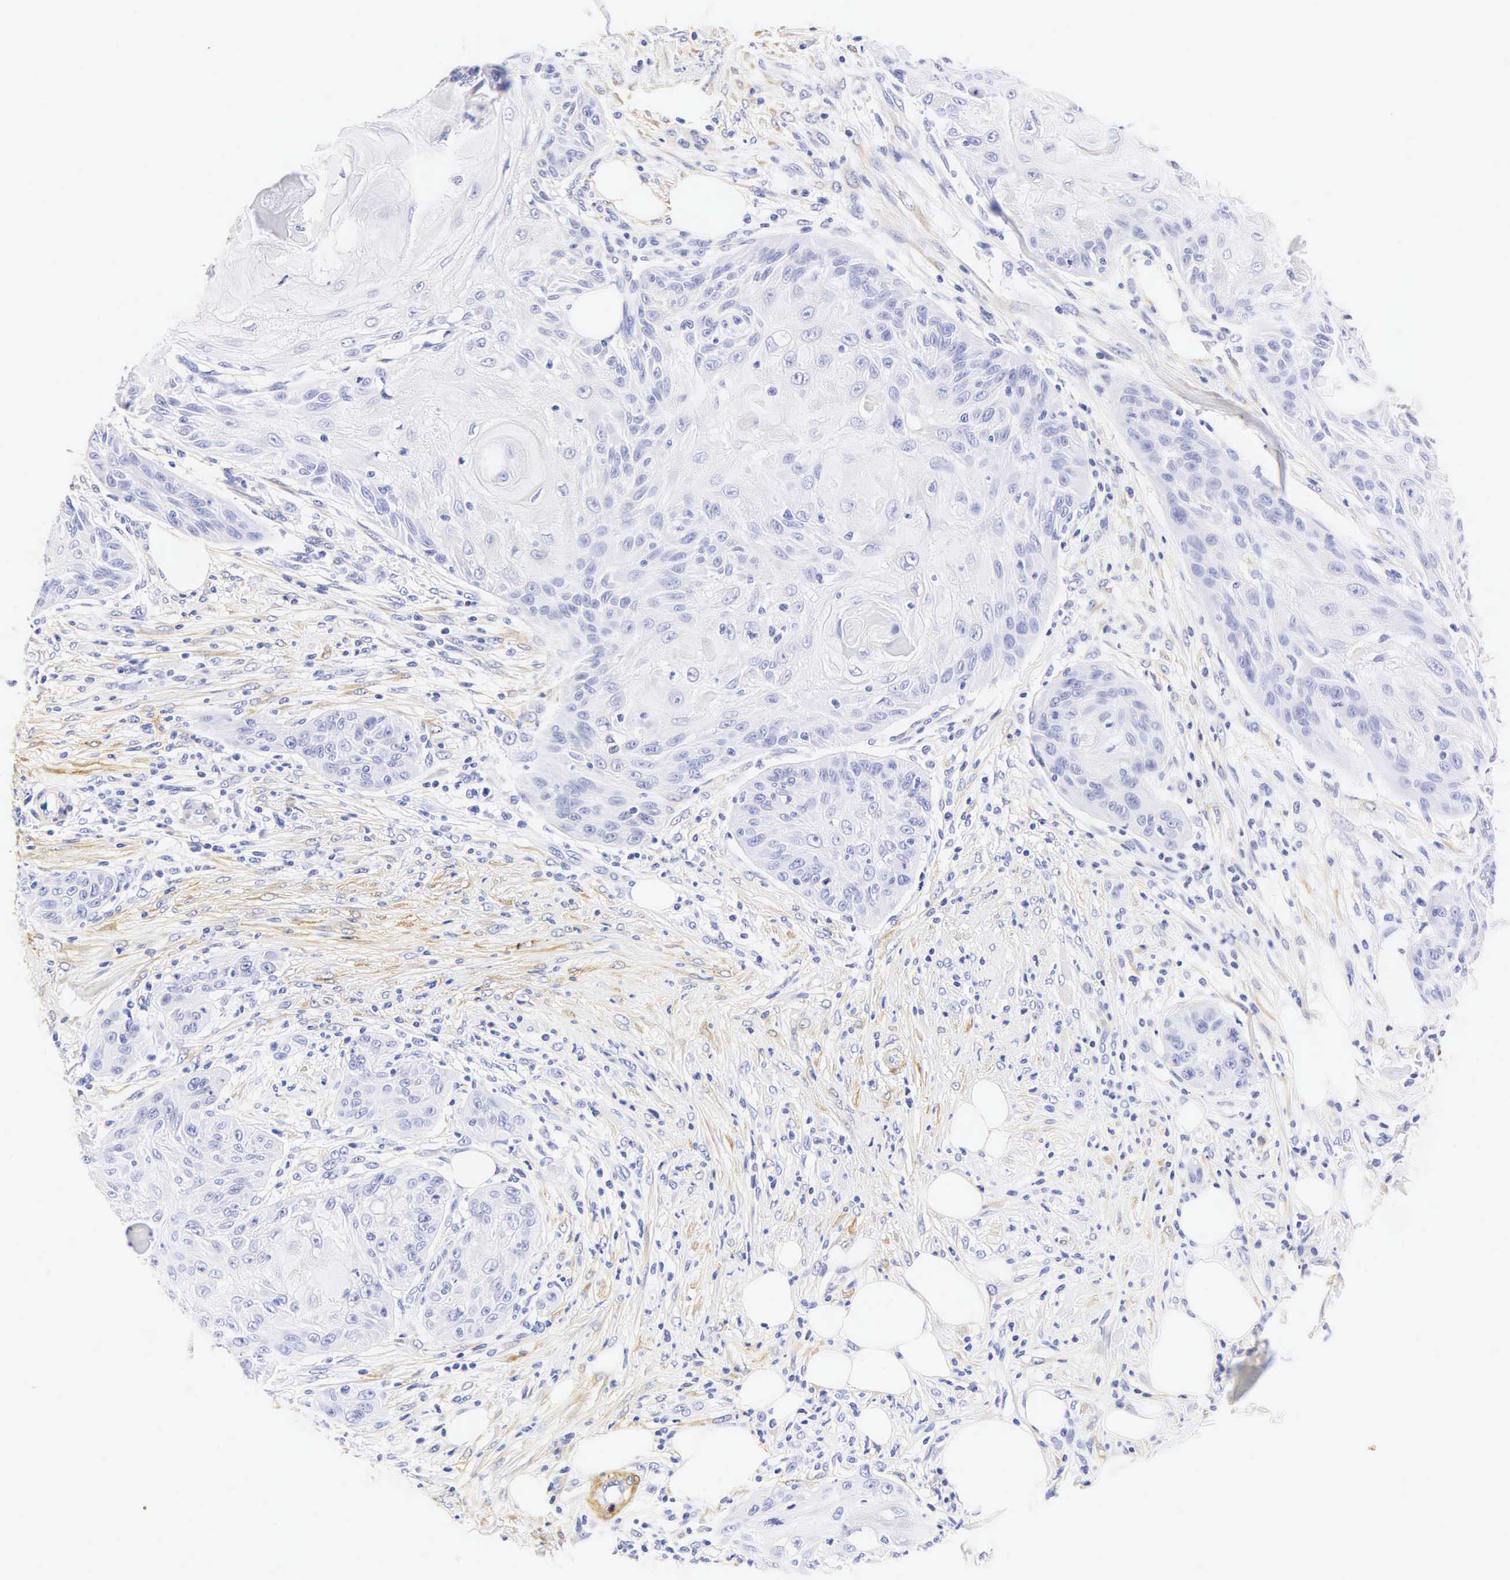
{"staining": {"intensity": "negative", "quantity": "none", "location": "none"}, "tissue": "skin cancer", "cell_type": "Tumor cells", "image_type": "cancer", "snomed": [{"axis": "morphology", "description": "Squamous cell carcinoma, NOS"}, {"axis": "topography", "description": "Skin"}], "caption": "There is no significant staining in tumor cells of squamous cell carcinoma (skin).", "gene": "CNN1", "patient": {"sex": "female", "age": 88}}